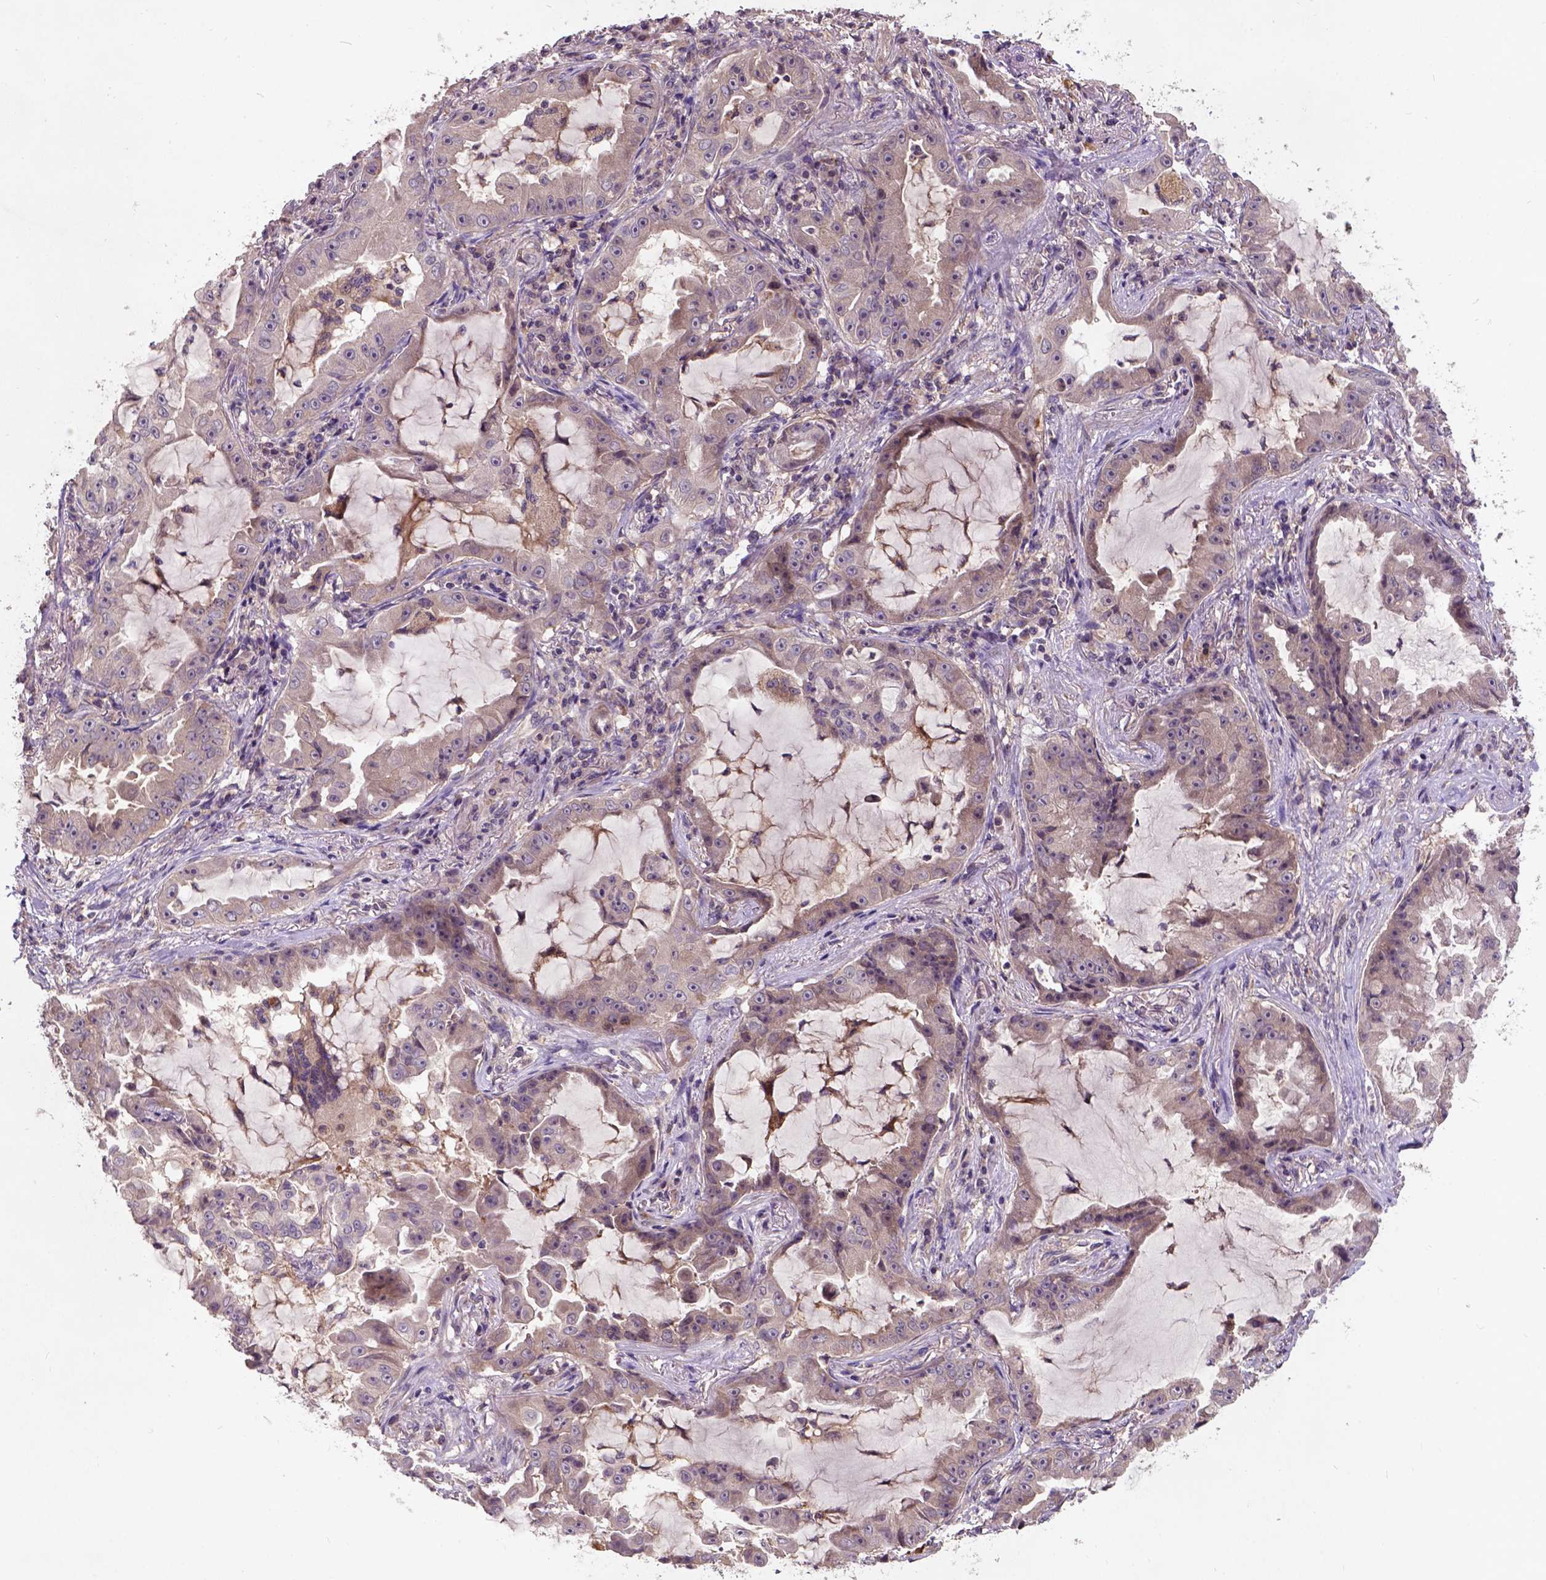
{"staining": {"intensity": "weak", "quantity": "25%-75%", "location": "cytoplasmic/membranous"}, "tissue": "lung cancer", "cell_type": "Tumor cells", "image_type": "cancer", "snomed": [{"axis": "morphology", "description": "Adenocarcinoma, NOS"}, {"axis": "topography", "description": "Lung"}], "caption": "A brown stain labels weak cytoplasmic/membranous expression of a protein in lung cancer (adenocarcinoma) tumor cells.", "gene": "KBTBD8", "patient": {"sex": "female", "age": 52}}